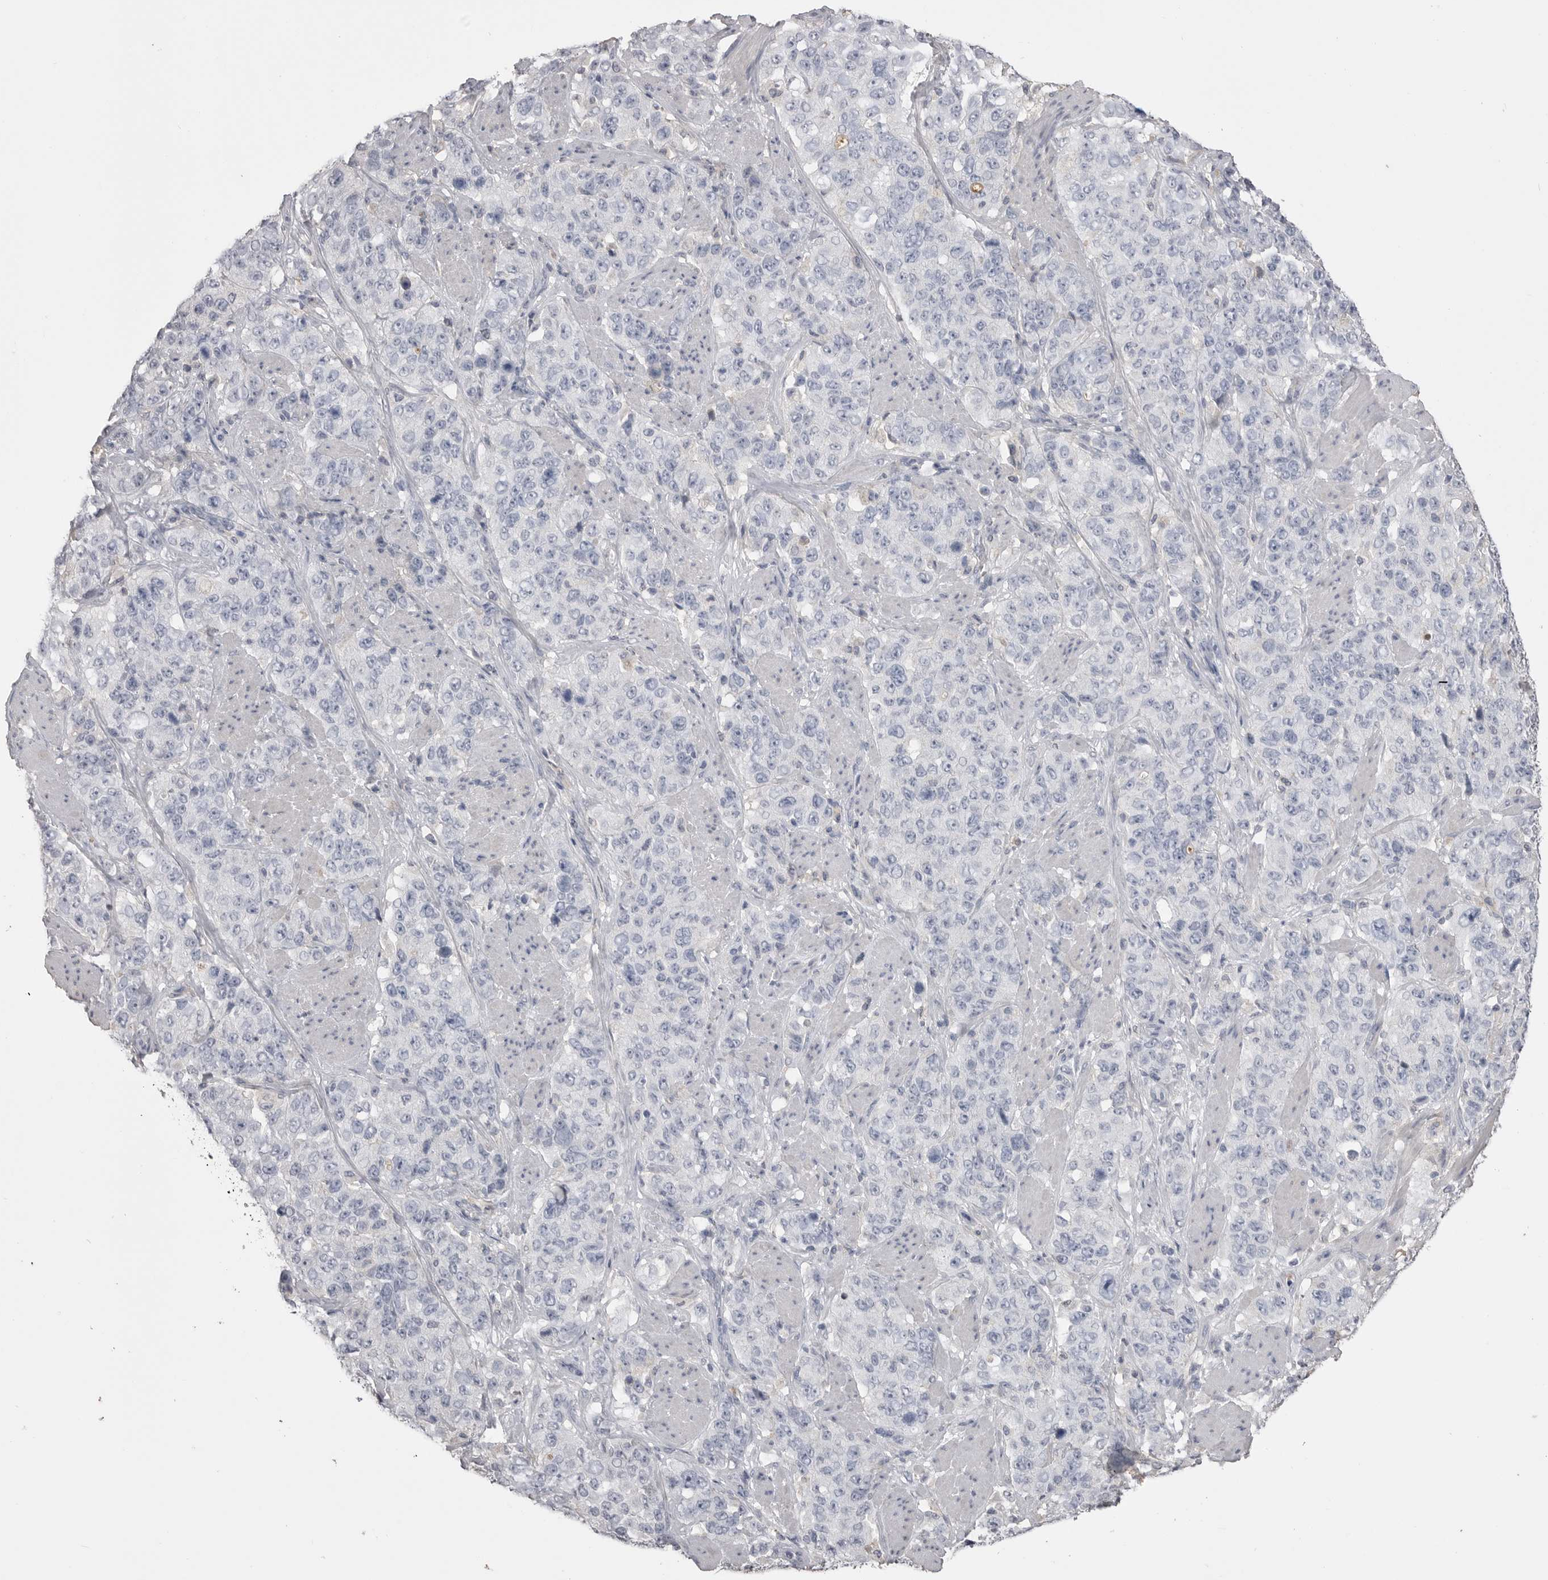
{"staining": {"intensity": "negative", "quantity": "none", "location": "none"}, "tissue": "stomach cancer", "cell_type": "Tumor cells", "image_type": "cancer", "snomed": [{"axis": "morphology", "description": "Adenocarcinoma, NOS"}, {"axis": "topography", "description": "Stomach"}], "caption": "Immunohistochemical staining of human stomach cancer reveals no significant expression in tumor cells. Nuclei are stained in blue.", "gene": "AHSG", "patient": {"sex": "male", "age": 48}}